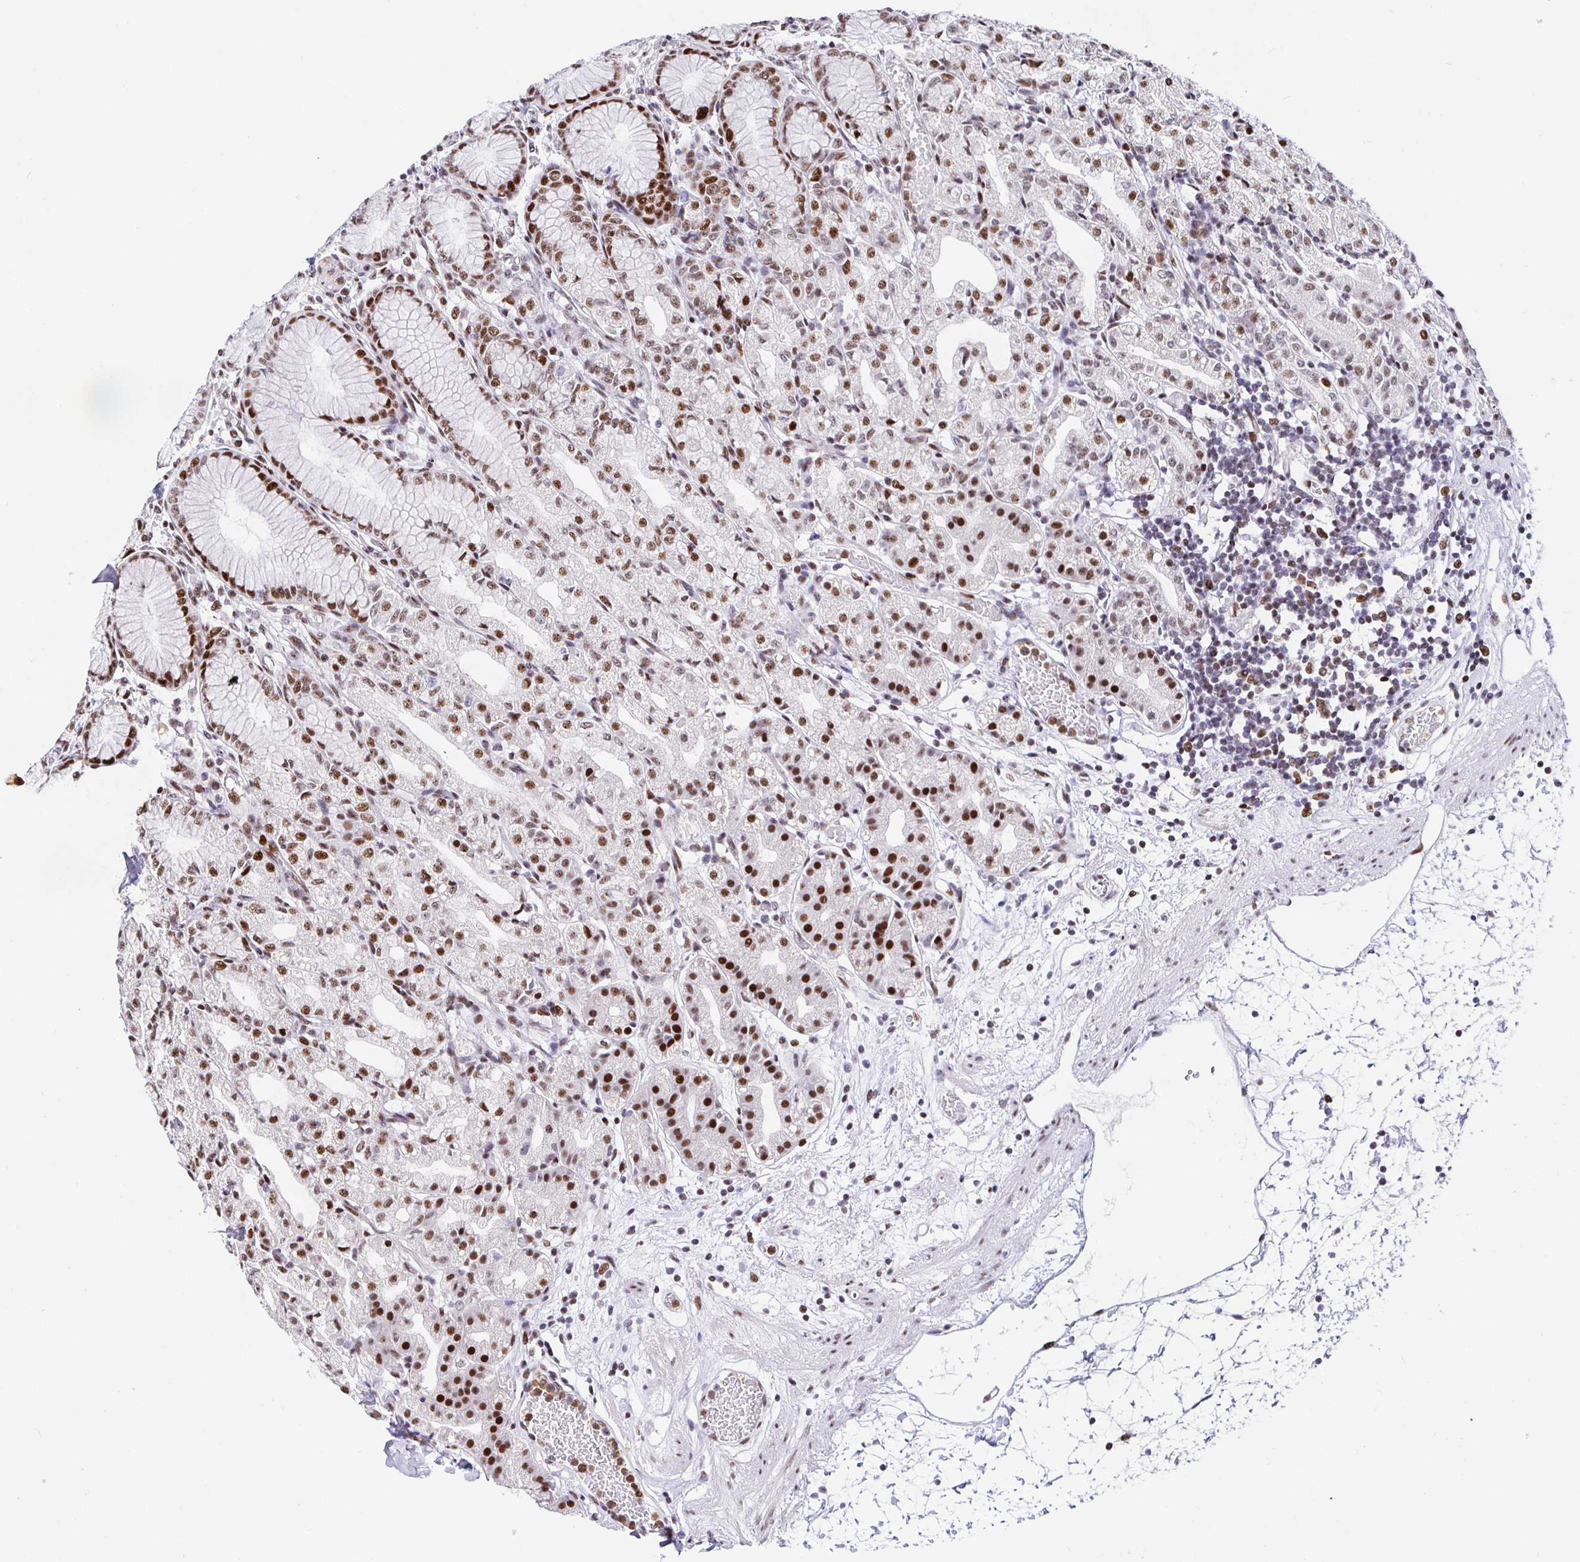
{"staining": {"intensity": "moderate", "quantity": ">75%", "location": "nuclear"}, "tissue": "stomach", "cell_type": "Glandular cells", "image_type": "normal", "snomed": [{"axis": "morphology", "description": "Normal tissue, NOS"}, {"axis": "topography", "description": "Stomach"}], "caption": "Human stomach stained with a brown dye reveals moderate nuclear positive staining in approximately >75% of glandular cells.", "gene": "SETD5", "patient": {"sex": "female", "age": 57}}